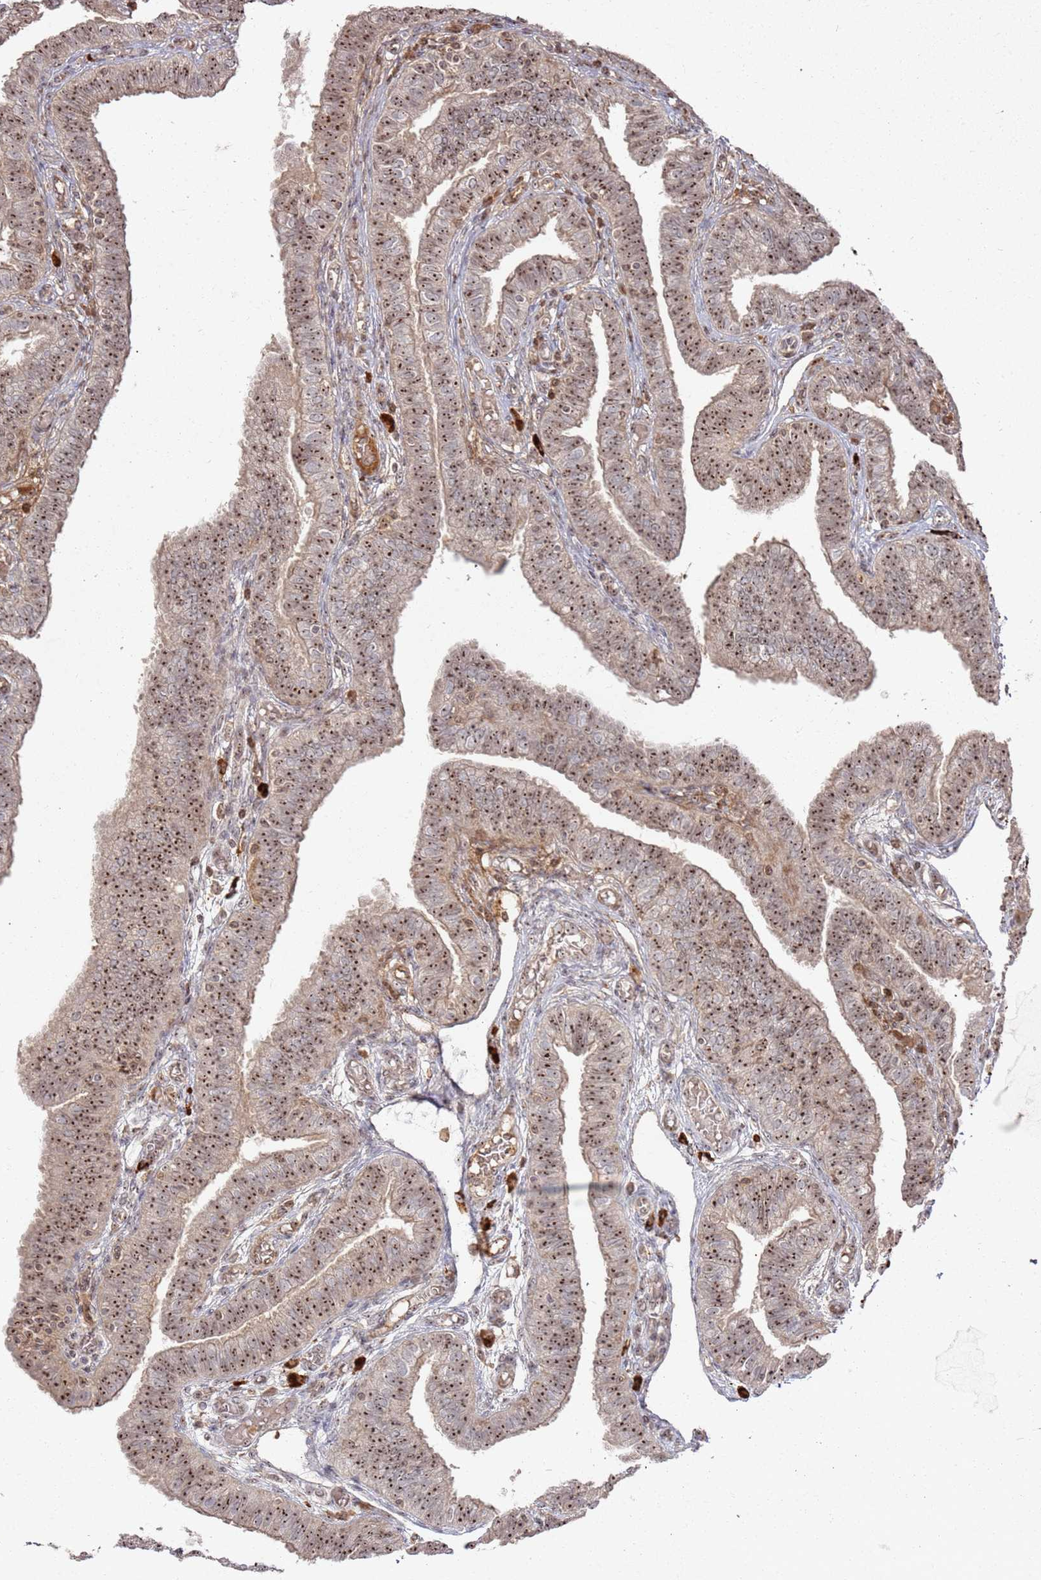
{"staining": {"intensity": "strong", "quantity": ">75%", "location": "nuclear"}, "tissue": "fallopian tube", "cell_type": "Glandular cells", "image_type": "normal", "snomed": [{"axis": "morphology", "description": "Normal tissue, NOS"}, {"axis": "topography", "description": "Fallopian tube"}], "caption": "This image displays immunohistochemistry (IHC) staining of normal fallopian tube, with high strong nuclear expression in approximately >75% of glandular cells.", "gene": "UTP11", "patient": {"sex": "female", "age": 39}}